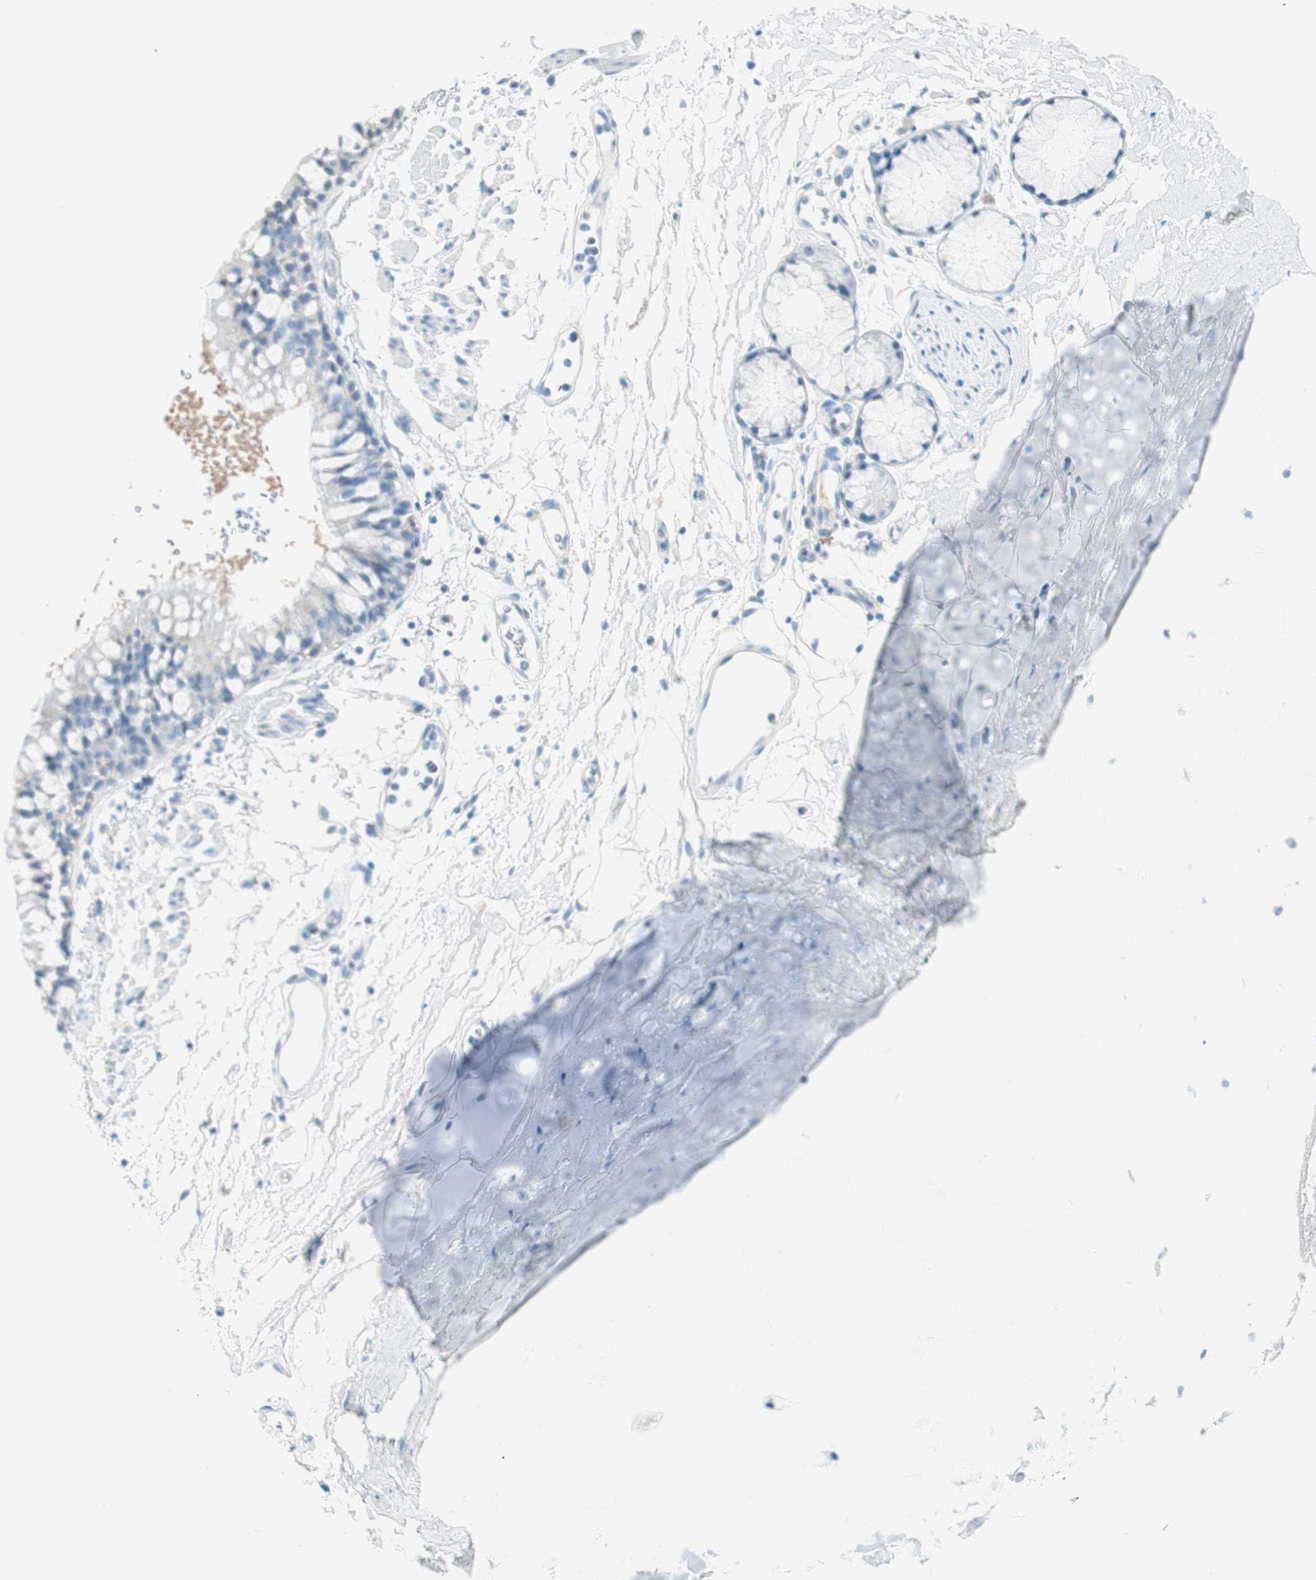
{"staining": {"intensity": "negative", "quantity": "none", "location": "none"}, "tissue": "bronchus", "cell_type": "Respiratory epithelial cells", "image_type": "normal", "snomed": [{"axis": "morphology", "description": "Normal tissue, NOS"}, {"axis": "topography", "description": "Bronchus"}], "caption": "IHC micrograph of unremarkable bronchus: human bronchus stained with DAB (3,3'-diaminobenzidine) displays no significant protein expression in respiratory epithelial cells. (Stains: DAB IHC with hematoxylin counter stain, Microscopy: brightfield microscopy at high magnification).", "gene": "TNFRSF13C", "patient": {"sex": "female", "age": 73}}